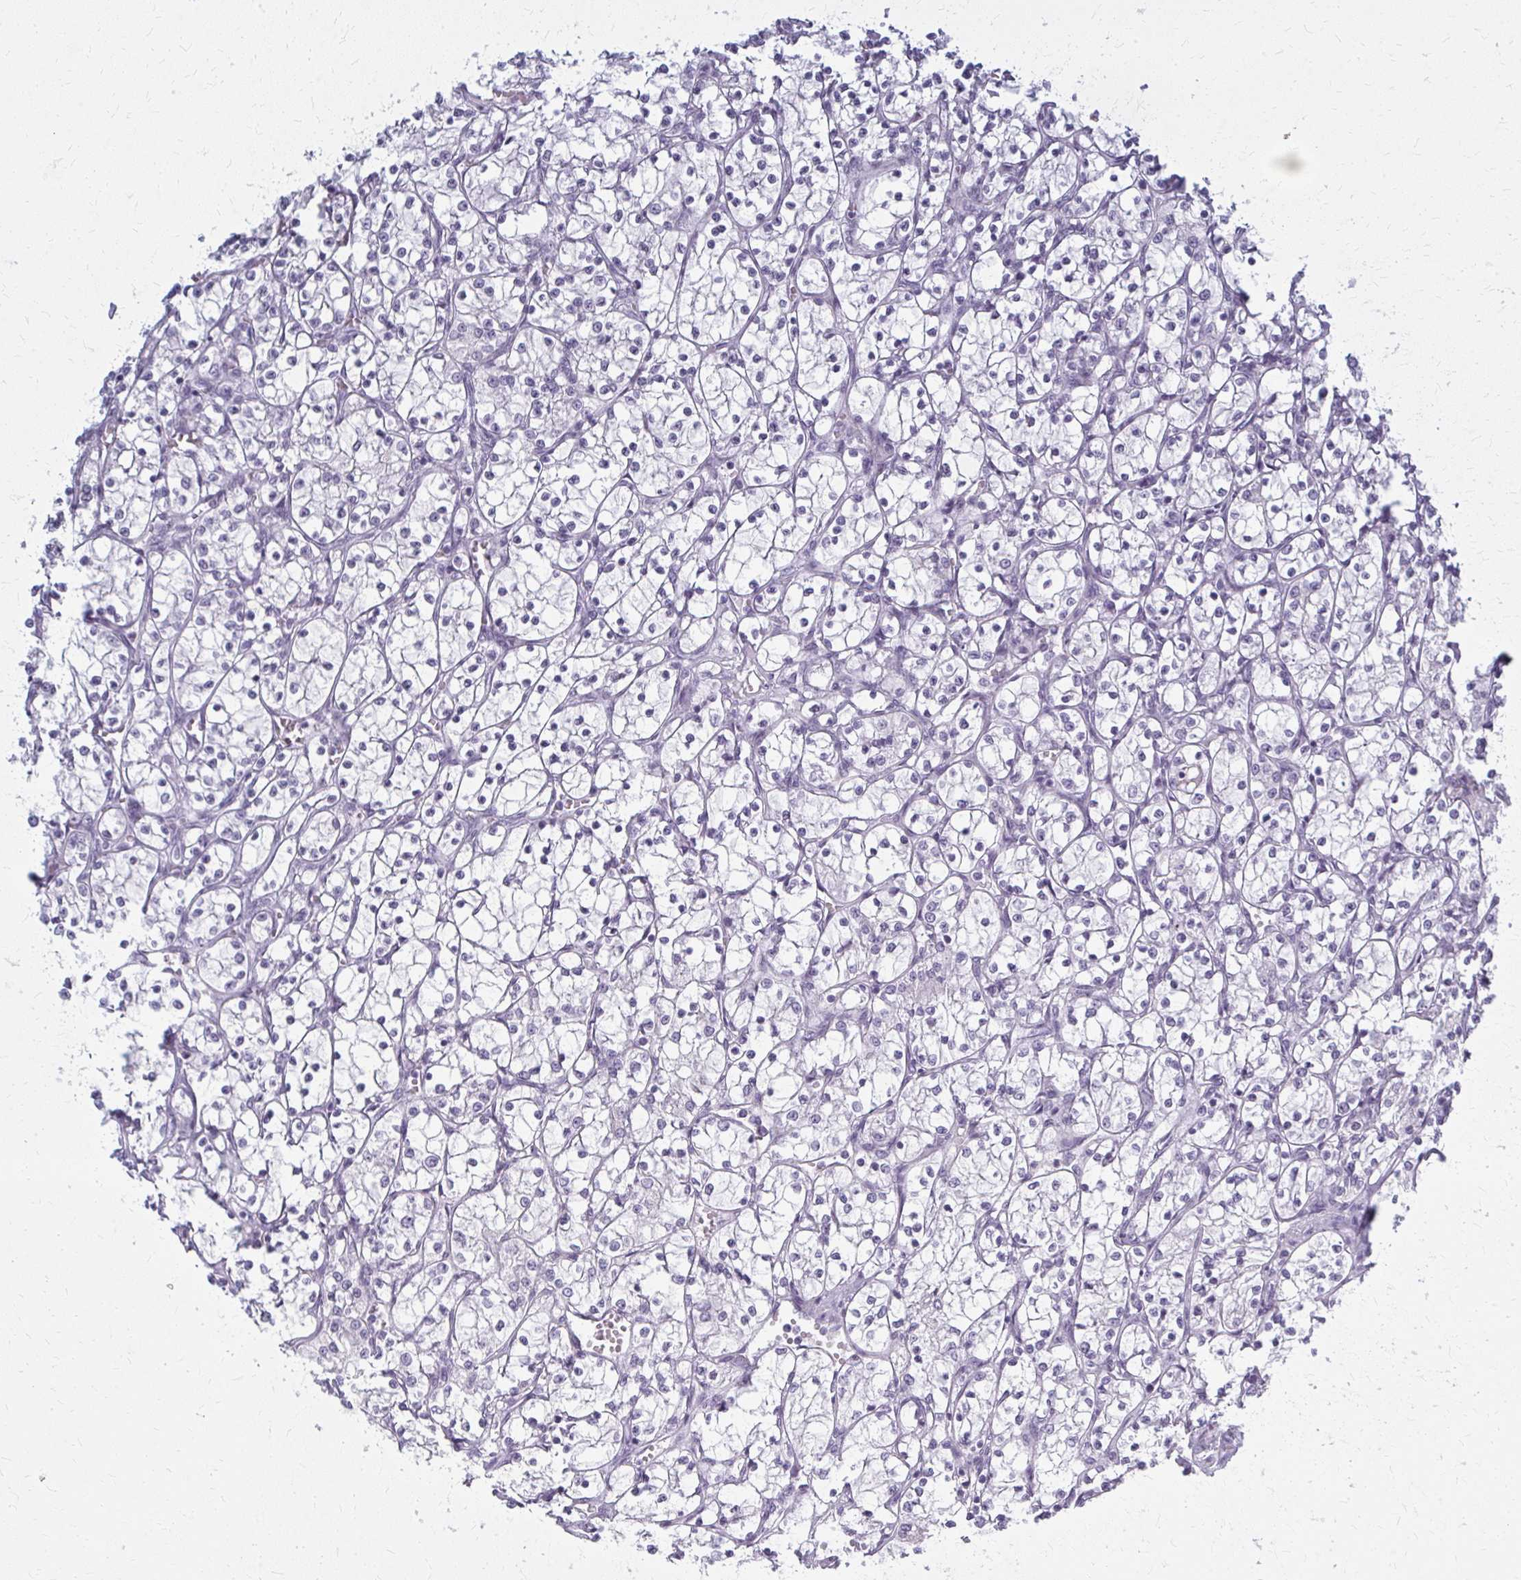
{"staining": {"intensity": "negative", "quantity": "none", "location": "none"}, "tissue": "renal cancer", "cell_type": "Tumor cells", "image_type": "cancer", "snomed": [{"axis": "morphology", "description": "Adenocarcinoma, NOS"}, {"axis": "topography", "description": "Kidney"}], "caption": "This is an immunohistochemistry (IHC) image of human adenocarcinoma (renal). There is no expression in tumor cells.", "gene": "CASQ2", "patient": {"sex": "female", "age": 69}}